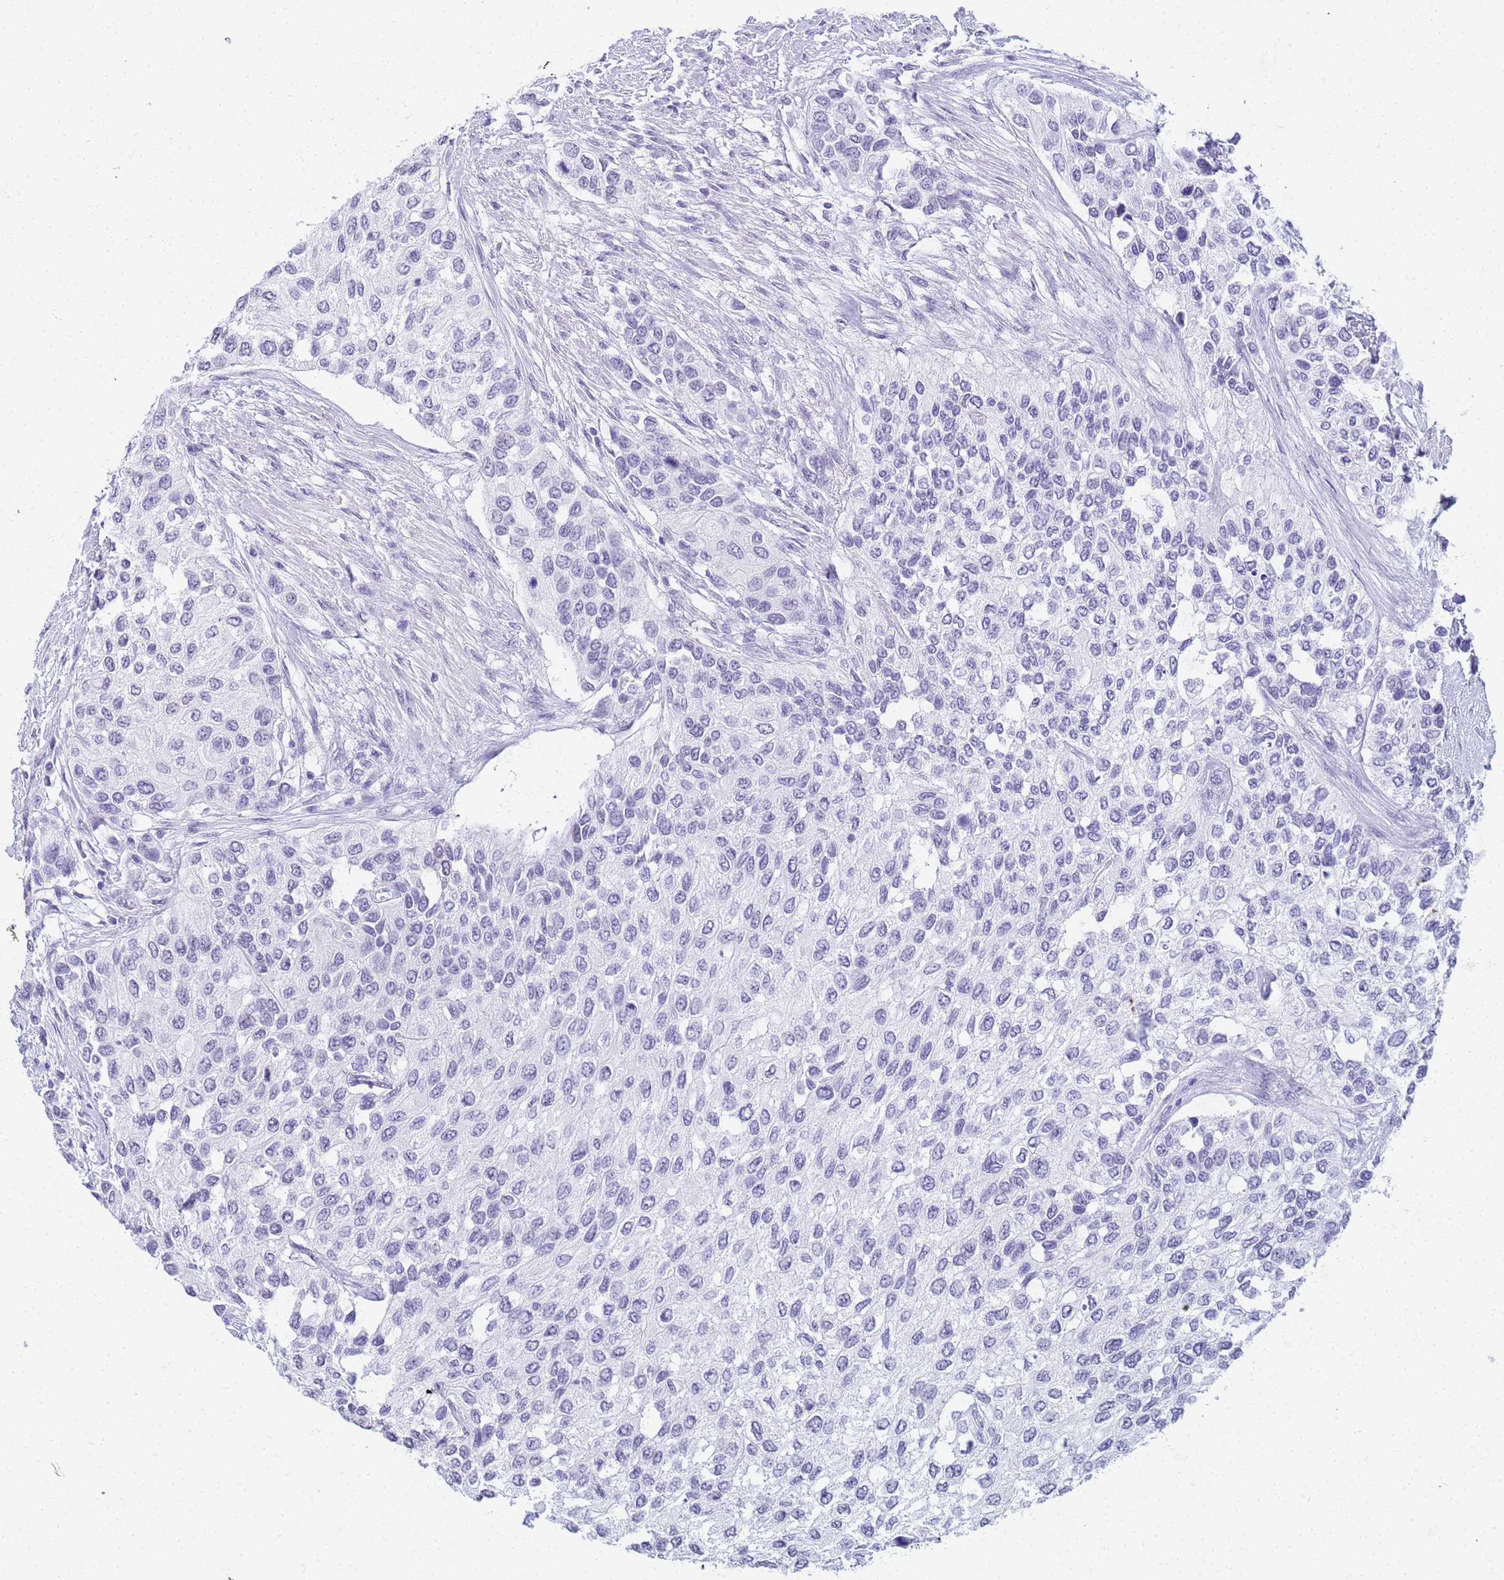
{"staining": {"intensity": "negative", "quantity": "none", "location": "none"}, "tissue": "urothelial cancer", "cell_type": "Tumor cells", "image_type": "cancer", "snomed": [{"axis": "morphology", "description": "Normal tissue, NOS"}, {"axis": "morphology", "description": "Urothelial carcinoma, High grade"}, {"axis": "topography", "description": "Vascular tissue"}, {"axis": "topography", "description": "Urinary bladder"}], "caption": "The image displays no significant expression in tumor cells of urothelial cancer. The staining was performed using DAB to visualize the protein expression in brown, while the nuclei were stained in blue with hematoxylin (Magnification: 20x).", "gene": "SLC7A9", "patient": {"sex": "female", "age": 56}}